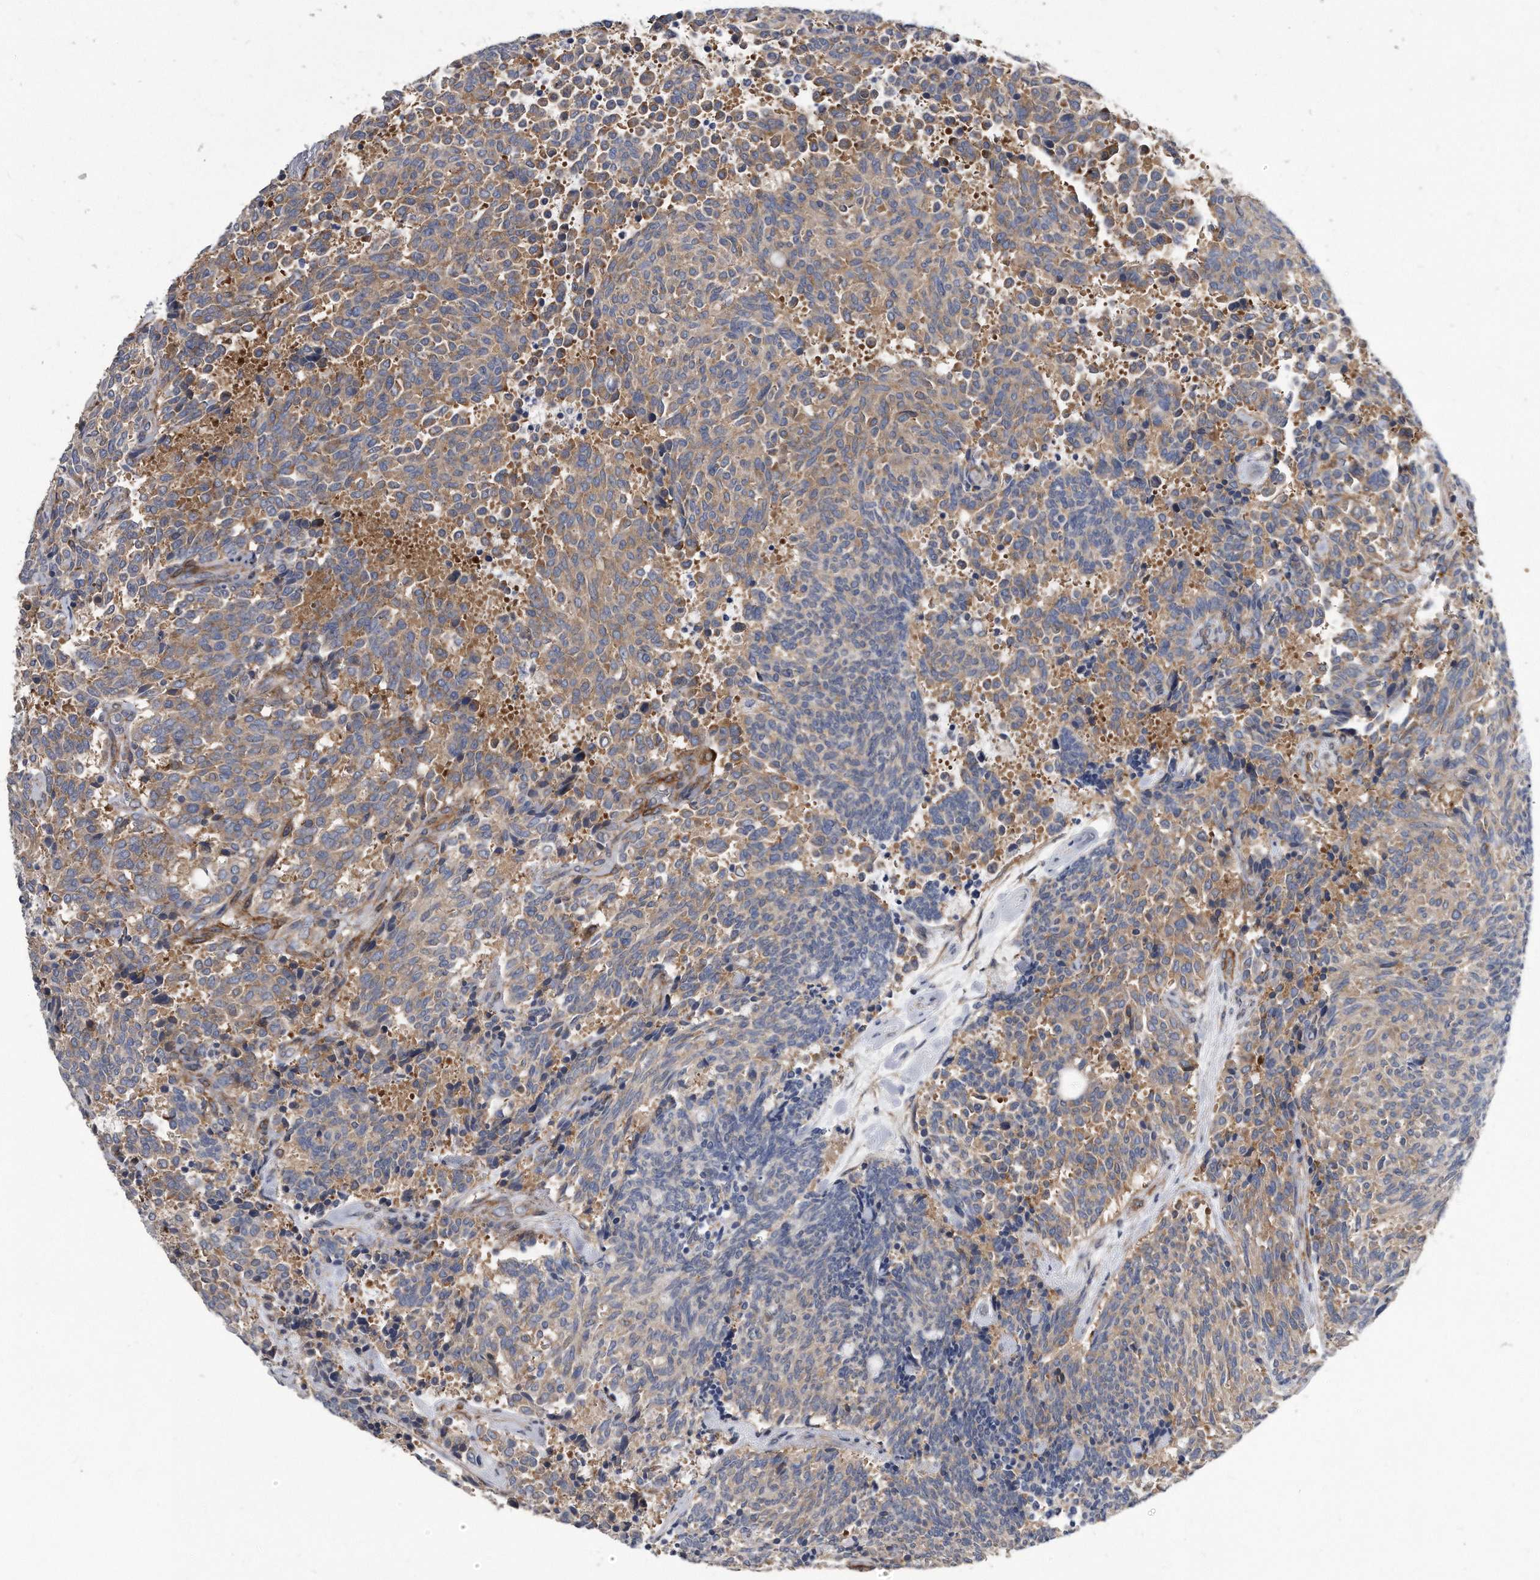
{"staining": {"intensity": "moderate", "quantity": "25%-75%", "location": "cytoplasmic/membranous"}, "tissue": "carcinoid", "cell_type": "Tumor cells", "image_type": "cancer", "snomed": [{"axis": "morphology", "description": "Carcinoid, malignant, NOS"}, {"axis": "topography", "description": "Pancreas"}], "caption": "Immunohistochemistry (IHC) histopathology image of neoplastic tissue: human carcinoid stained using IHC demonstrates medium levels of moderate protein expression localized specifically in the cytoplasmic/membranous of tumor cells, appearing as a cytoplasmic/membranous brown color.", "gene": "EIF2B4", "patient": {"sex": "female", "age": 54}}